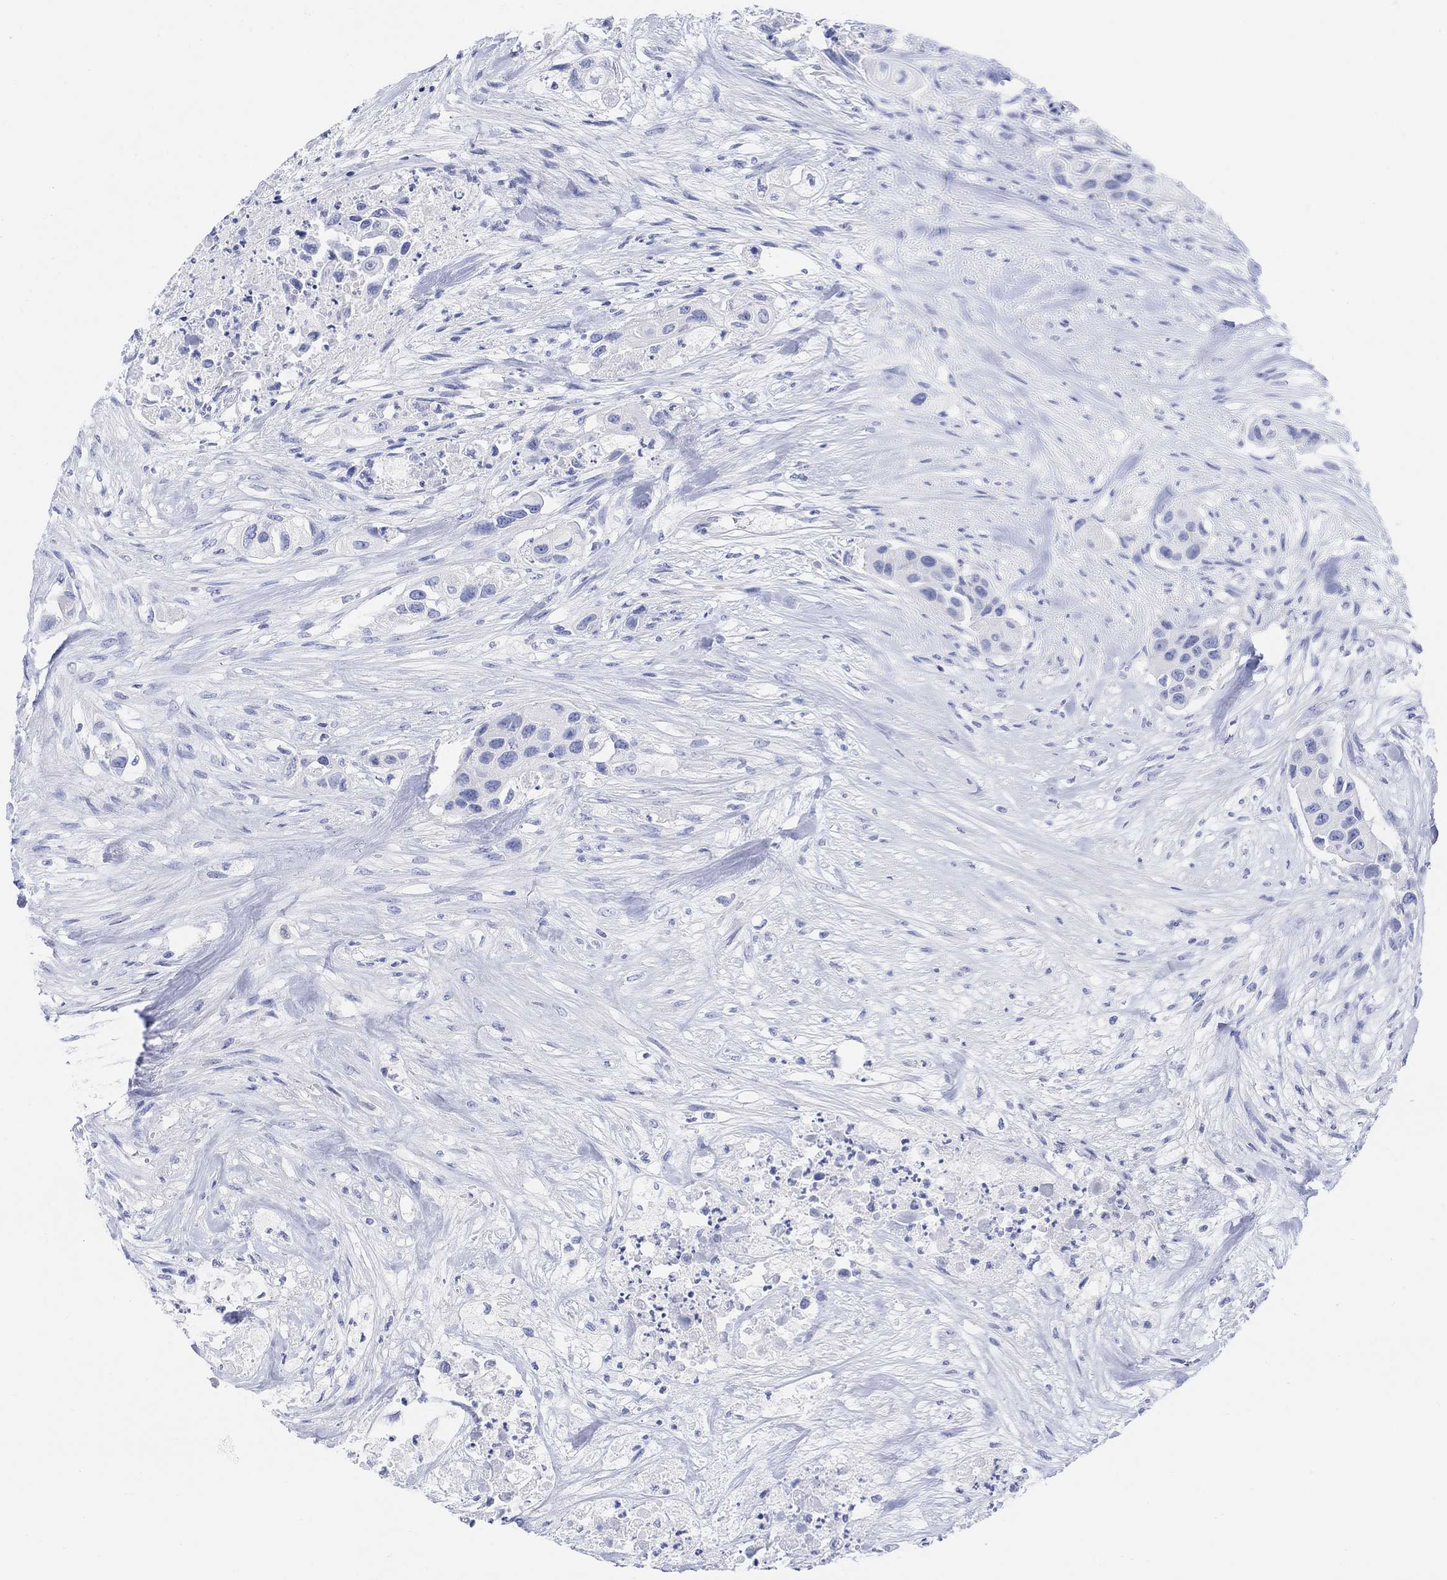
{"staining": {"intensity": "negative", "quantity": "none", "location": "none"}, "tissue": "urothelial cancer", "cell_type": "Tumor cells", "image_type": "cancer", "snomed": [{"axis": "morphology", "description": "Urothelial carcinoma, High grade"}, {"axis": "topography", "description": "Urinary bladder"}], "caption": "High-grade urothelial carcinoma was stained to show a protein in brown. There is no significant staining in tumor cells.", "gene": "GNG13", "patient": {"sex": "female", "age": 73}}